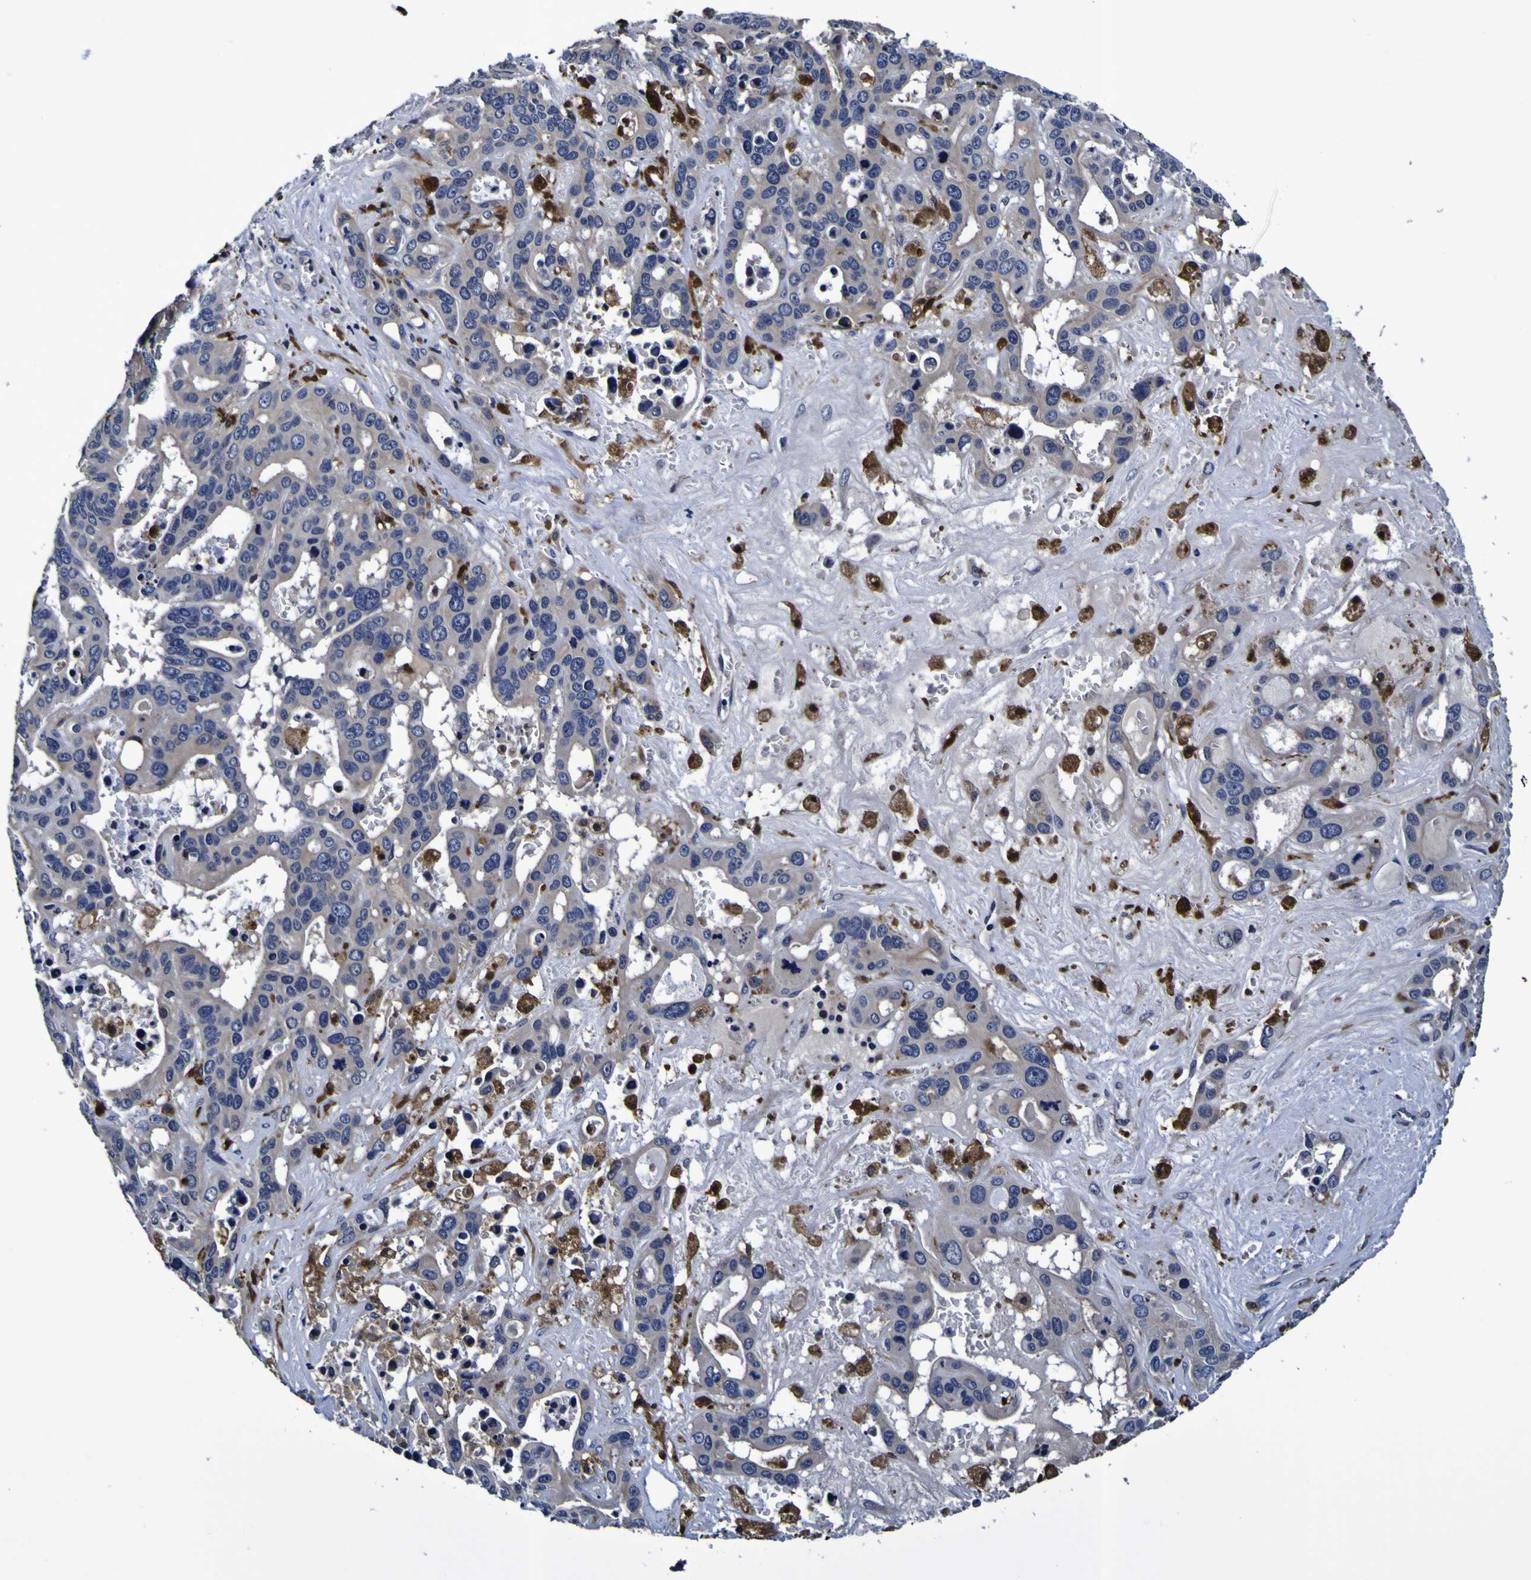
{"staining": {"intensity": "negative", "quantity": "none", "location": "none"}, "tissue": "liver cancer", "cell_type": "Tumor cells", "image_type": "cancer", "snomed": [{"axis": "morphology", "description": "Cholangiocarcinoma"}, {"axis": "topography", "description": "Liver"}], "caption": "IHC of human liver cancer (cholangiocarcinoma) exhibits no expression in tumor cells. The staining was performed using DAB (3,3'-diaminobenzidine) to visualize the protein expression in brown, while the nuclei were stained in blue with hematoxylin (Magnification: 20x).", "gene": "GPX1", "patient": {"sex": "female", "age": 65}}